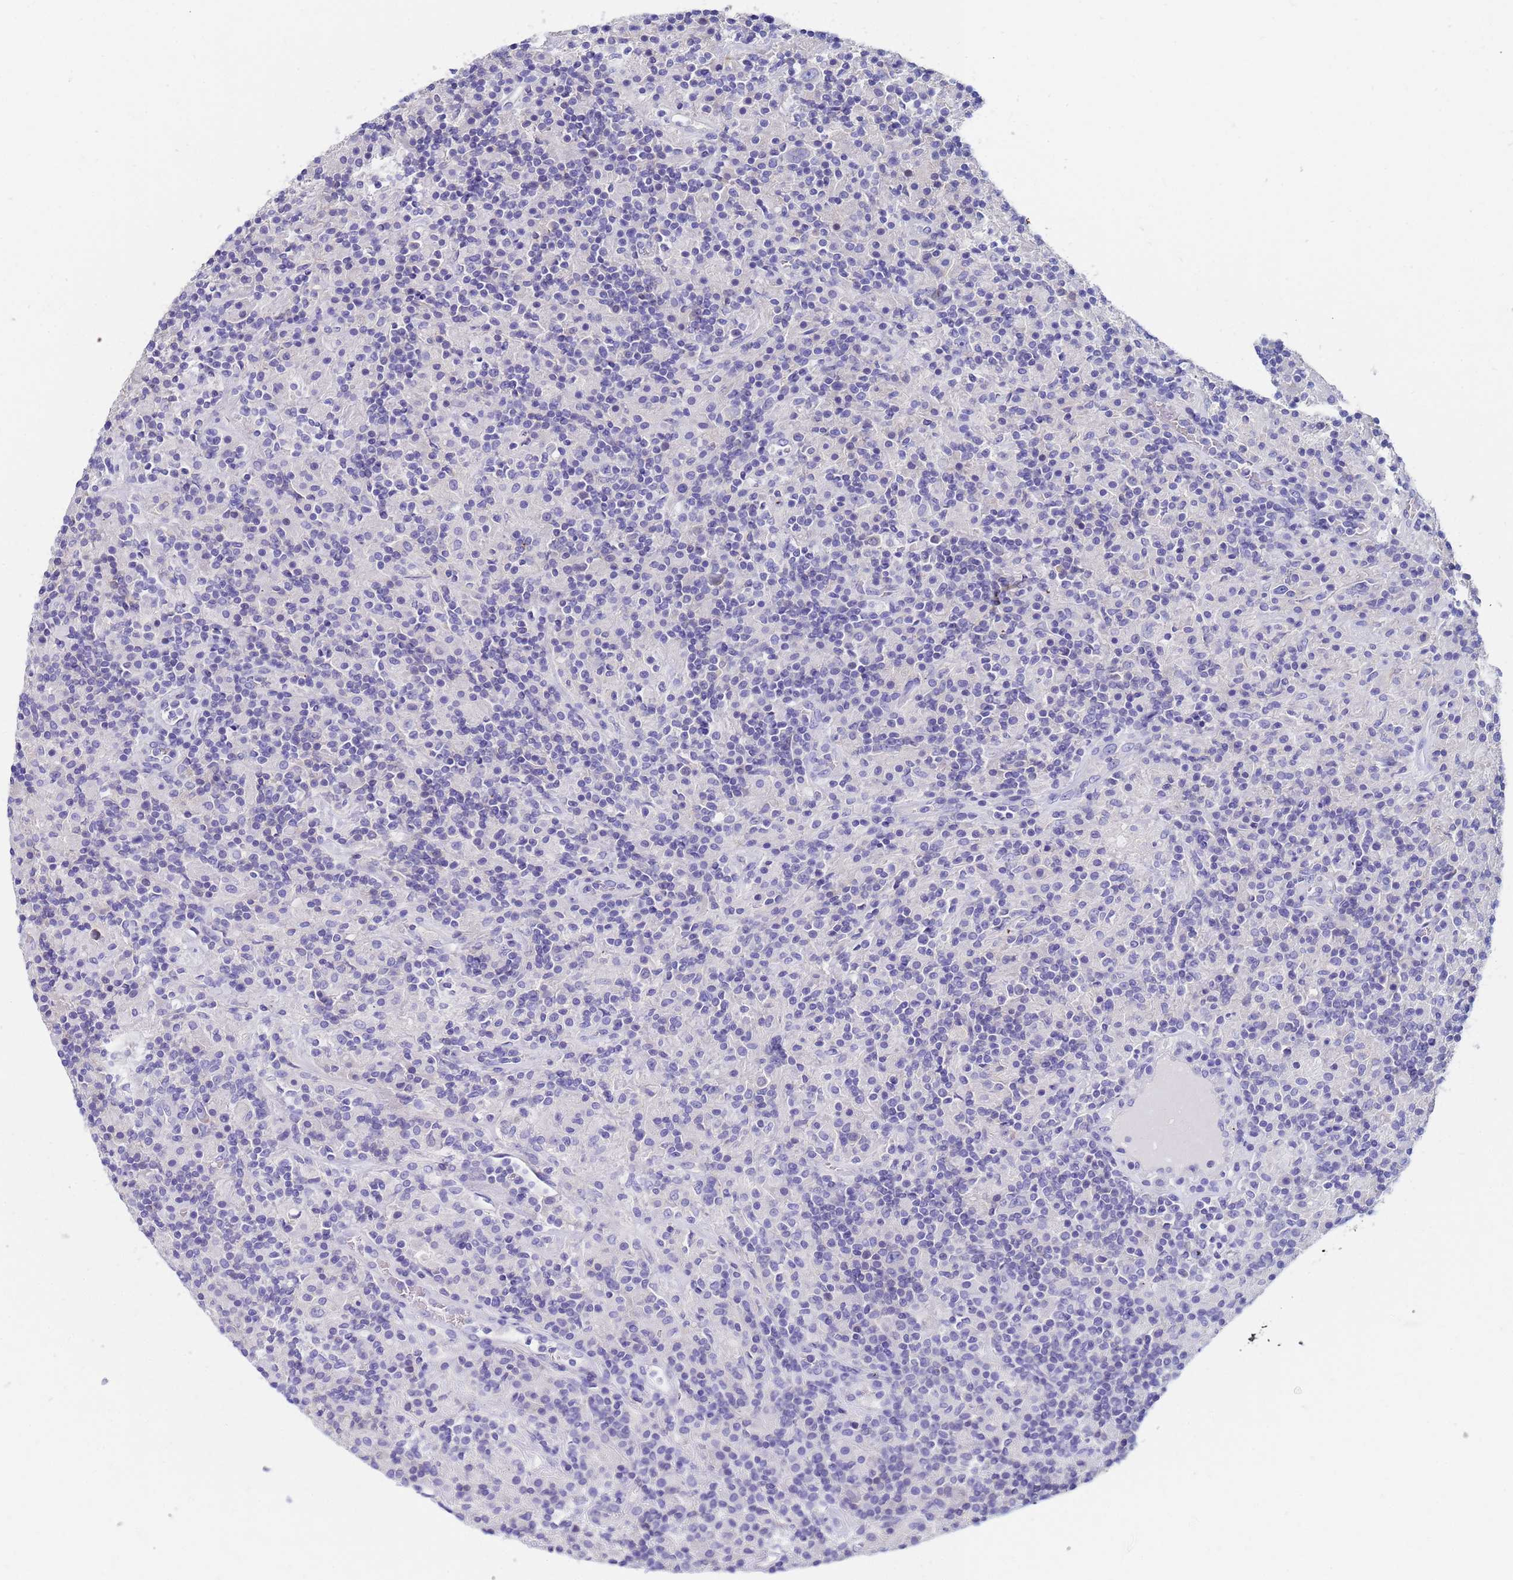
{"staining": {"intensity": "negative", "quantity": "none", "location": "none"}, "tissue": "lymphoma", "cell_type": "Tumor cells", "image_type": "cancer", "snomed": [{"axis": "morphology", "description": "Hodgkin's disease, NOS"}, {"axis": "topography", "description": "Lymph node"}], "caption": "Tumor cells show no significant staining in Hodgkin's disease. (Stains: DAB immunohistochemistry with hematoxylin counter stain, Microscopy: brightfield microscopy at high magnification).", "gene": "UBE2O", "patient": {"sex": "male", "age": 70}}